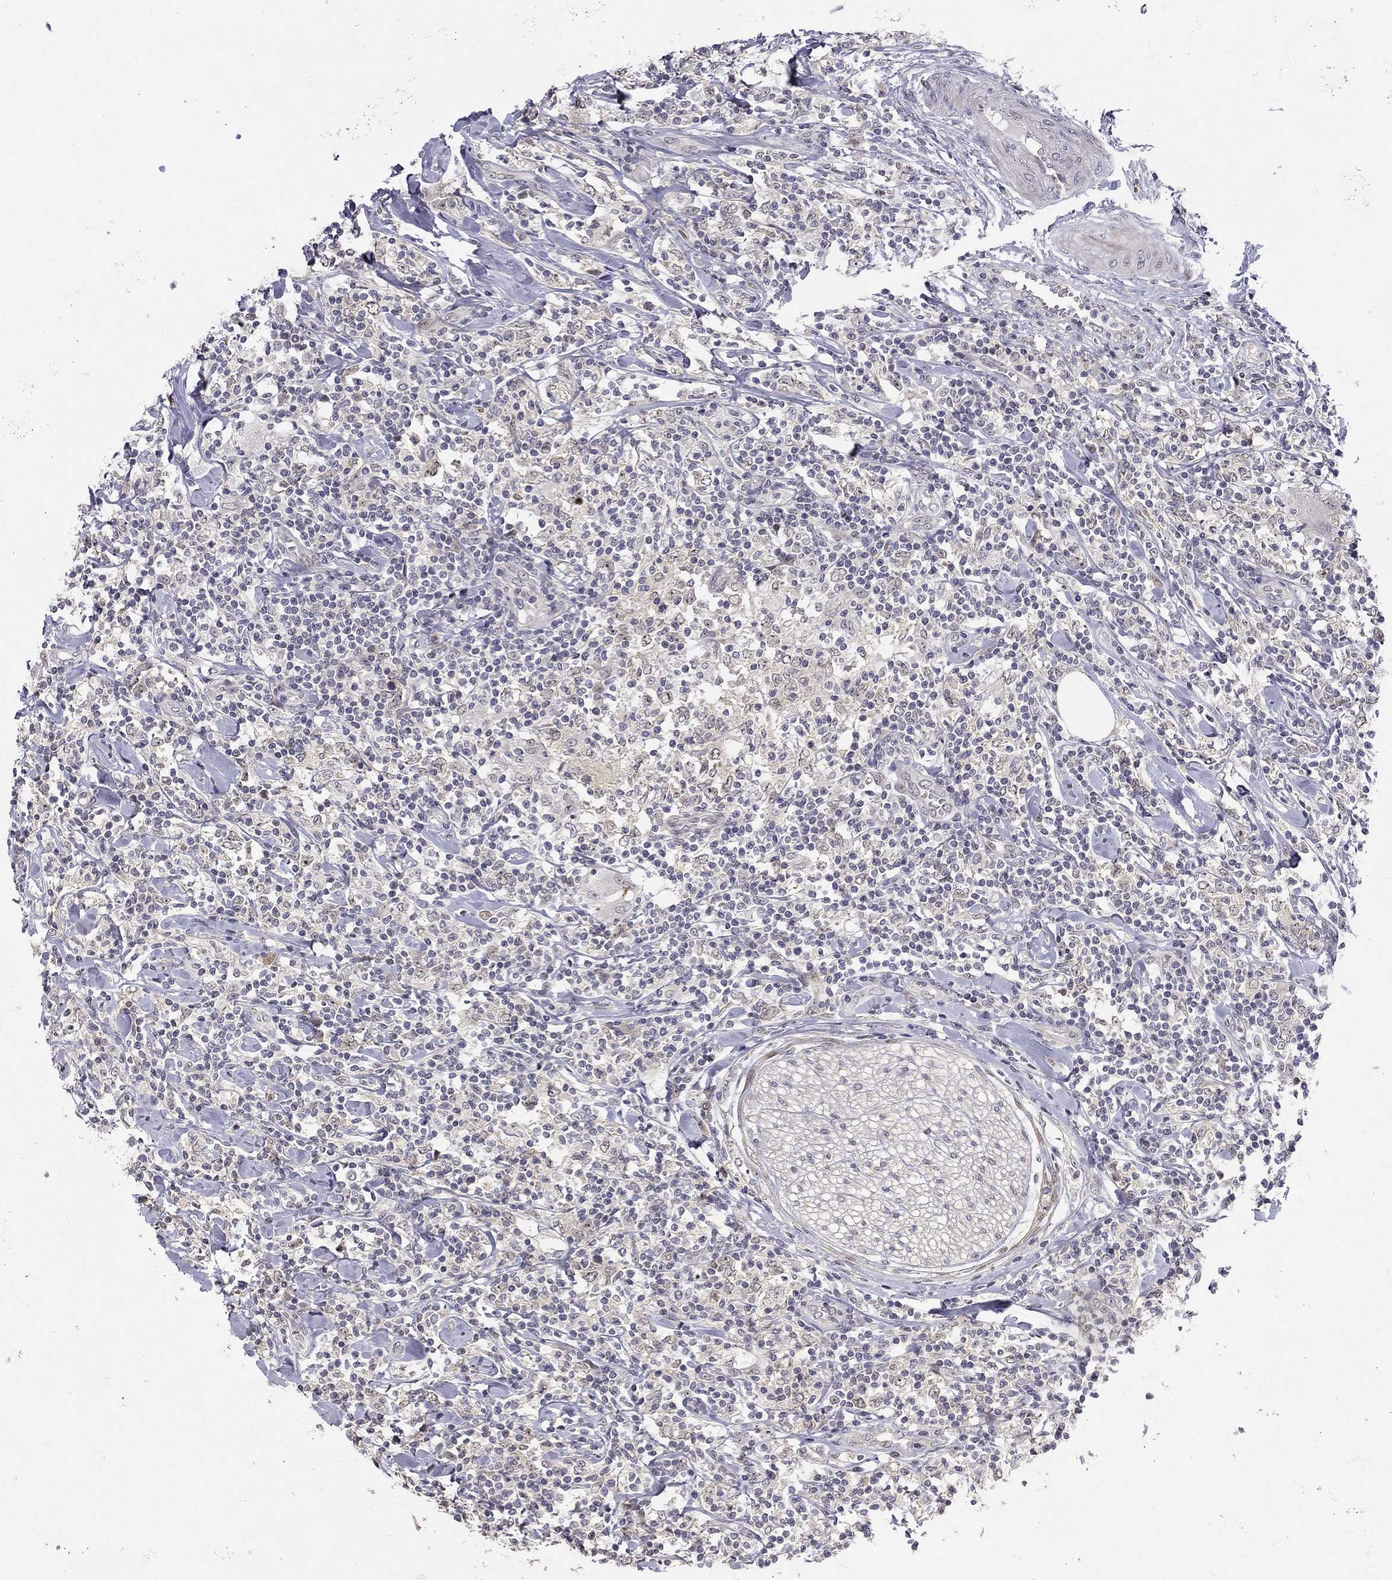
{"staining": {"intensity": "negative", "quantity": "none", "location": "none"}, "tissue": "lymphoma", "cell_type": "Tumor cells", "image_type": "cancer", "snomed": [{"axis": "morphology", "description": "Malignant lymphoma, non-Hodgkin's type, High grade"}, {"axis": "topography", "description": "Lymph node"}], "caption": "DAB immunohistochemical staining of human lymphoma reveals no significant positivity in tumor cells.", "gene": "STXBP6", "patient": {"sex": "female", "age": 84}}